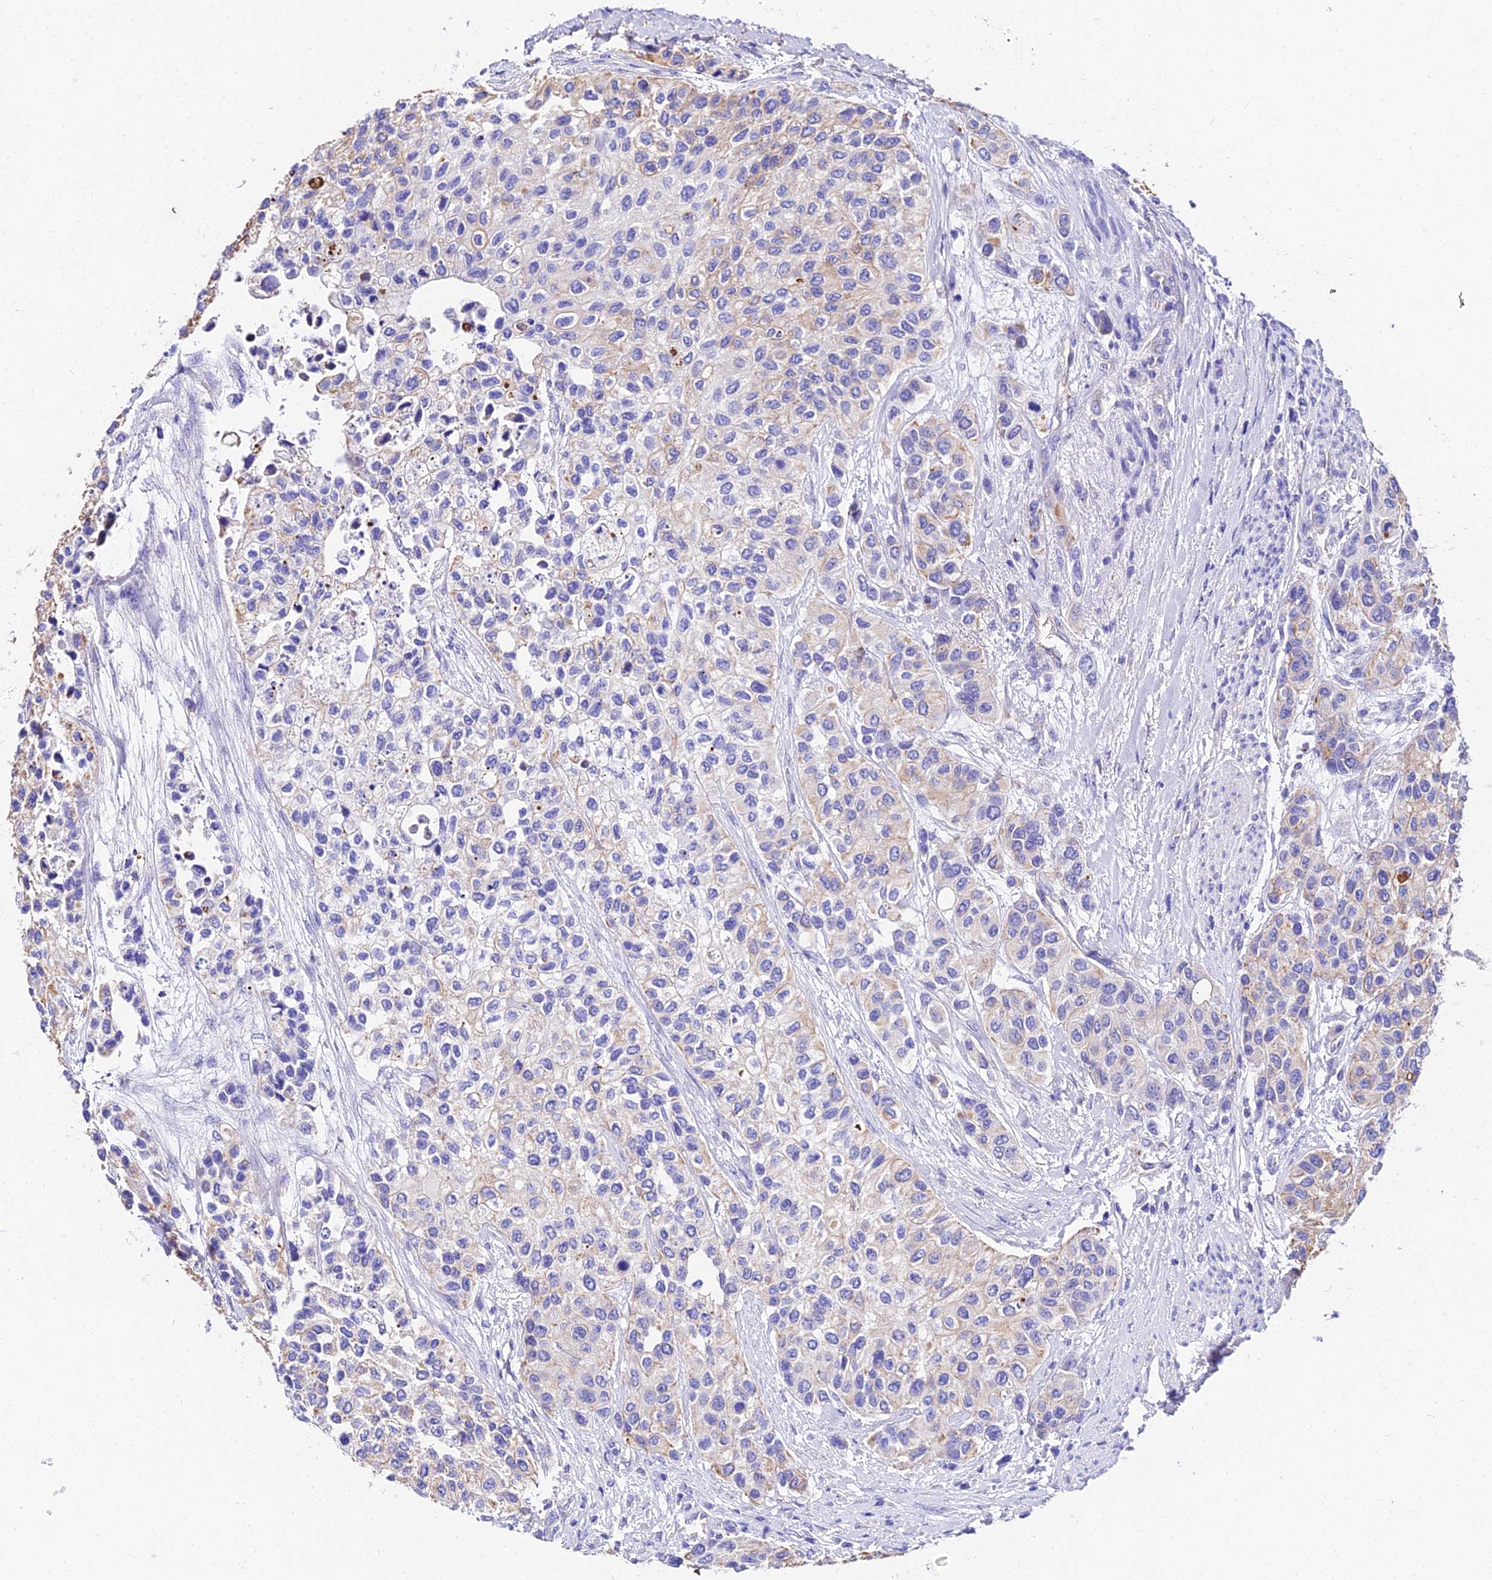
{"staining": {"intensity": "moderate", "quantity": "<25%", "location": "cytoplasmic/membranous"}, "tissue": "urothelial cancer", "cell_type": "Tumor cells", "image_type": "cancer", "snomed": [{"axis": "morphology", "description": "Normal tissue, NOS"}, {"axis": "morphology", "description": "Urothelial carcinoma, High grade"}, {"axis": "topography", "description": "Vascular tissue"}, {"axis": "topography", "description": "Urinary bladder"}], "caption": "The image demonstrates a brown stain indicating the presence of a protein in the cytoplasmic/membranous of tumor cells in high-grade urothelial carcinoma. (DAB (3,3'-diaminobenzidine) IHC with brightfield microscopy, high magnification).", "gene": "DAW1", "patient": {"sex": "female", "age": 56}}